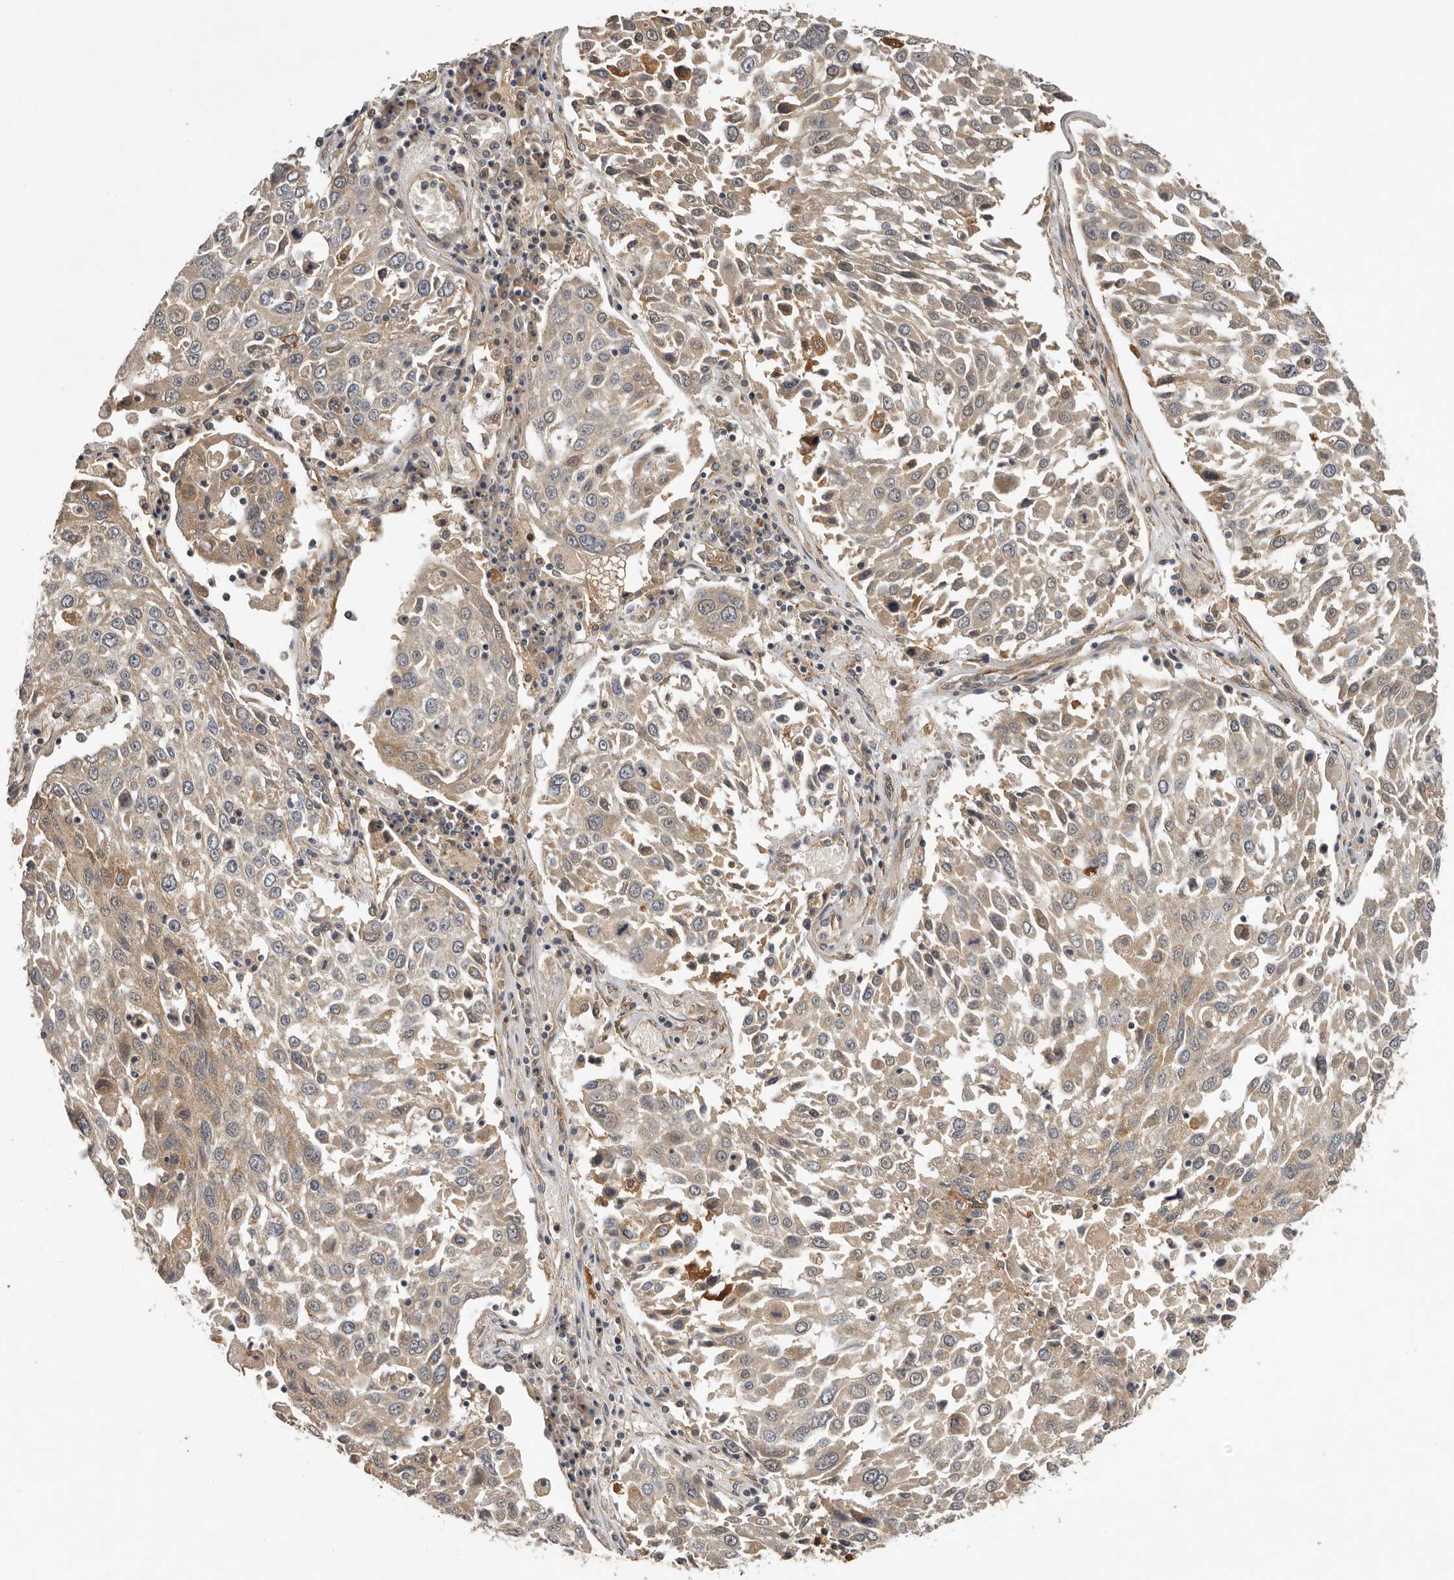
{"staining": {"intensity": "weak", "quantity": ">75%", "location": "cytoplasmic/membranous"}, "tissue": "lung cancer", "cell_type": "Tumor cells", "image_type": "cancer", "snomed": [{"axis": "morphology", "description": "Squamous cell carcinoma, NOS"}, {"axis": "topography", "description": "Lung"}], "caption": "Immunohistochemistry micrograph of human lung cancer stained for a protein (brown), which demonstrates low levels of weak cytoplasmic/membranous staining in approximately >75% of tumor cells.", "gene": "RNF157", "patient": {"sex": "male", "age": 65}}